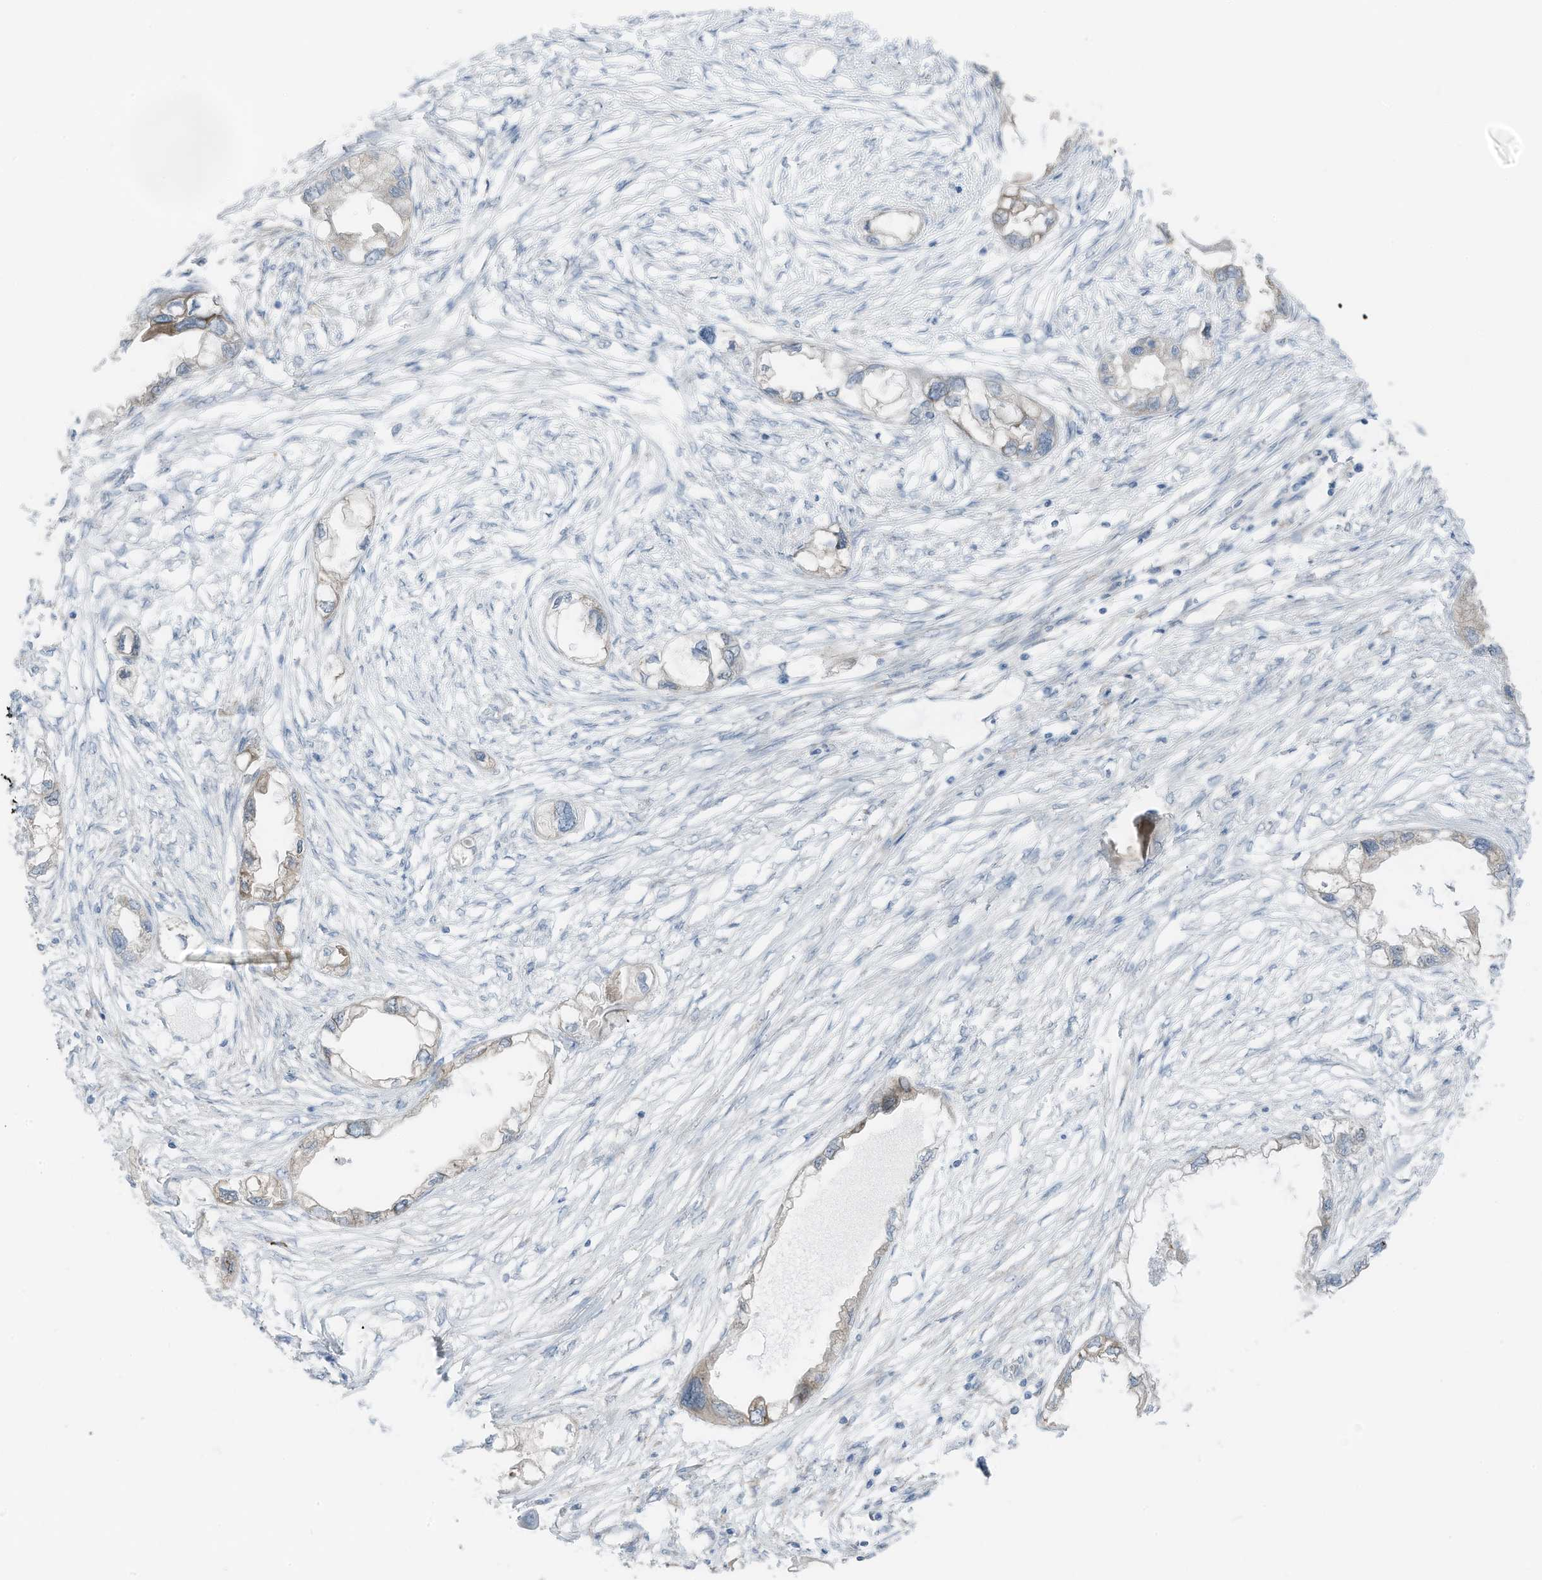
{"staining": {"intensity": "weak", "quantity": "<25%", "location": "cytoplasmic/membranous"}, "tissue": "endometrial cancer", "cell_type": "Tumor cells", "image_type": "cancer", "snomed": [{"axis": "morphology", "description": "Adenocarcinoma, NOS"}, {"axis": "morphology", "description": "Adenocarcinoma, metastatic, NOS"}, {"axis": "topography", "description": "Adipose tissue"}, {"axis": "topography", "description": "Endometrium"}], "caption": "This is an immunohistochemistry image of human endometrial adenocarcinoma. There is no expression in tumor cells.", "gene": "ARHGEF33", "patient": {"sex": "female", "age": 67}}